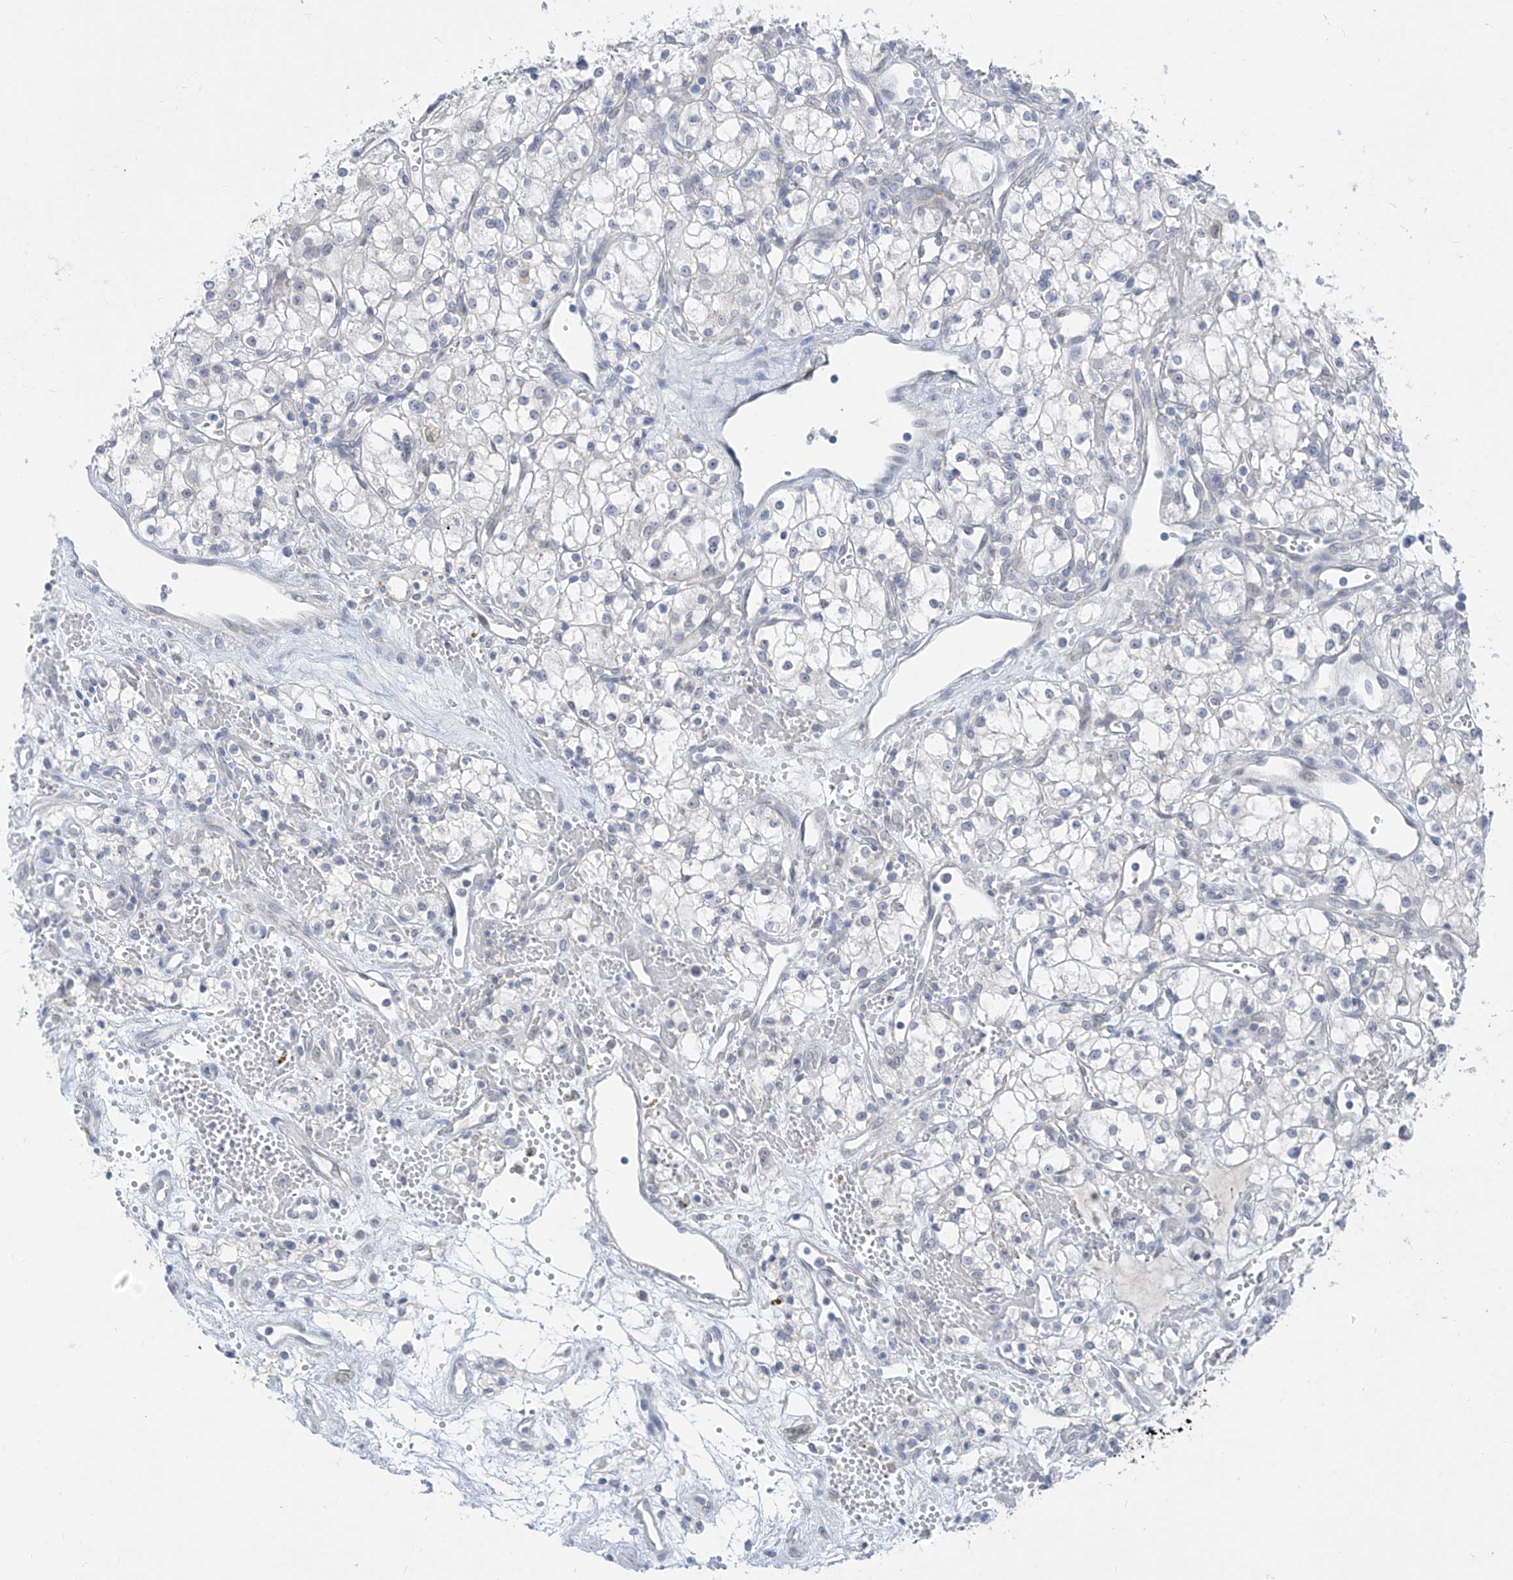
{"staining": {"intensity": "negative", "quantity": "none", "location": "none"}, "tissue": "renal cancer", "cell_type": "Tumor cells", "image_type": "cancer", "snomed": [{"axis": "morphology", "description": "Adenocarcinoma, NOS"}, {"axis": "topography", "description": "Kidney"}], "caption": "Immunohistochemical staining of human renal adenocarcinoma exhibits no significant expression in tumor cells.", "gene": "KRTAP25-1", "patient": {"sex": "male", "age": 59}}